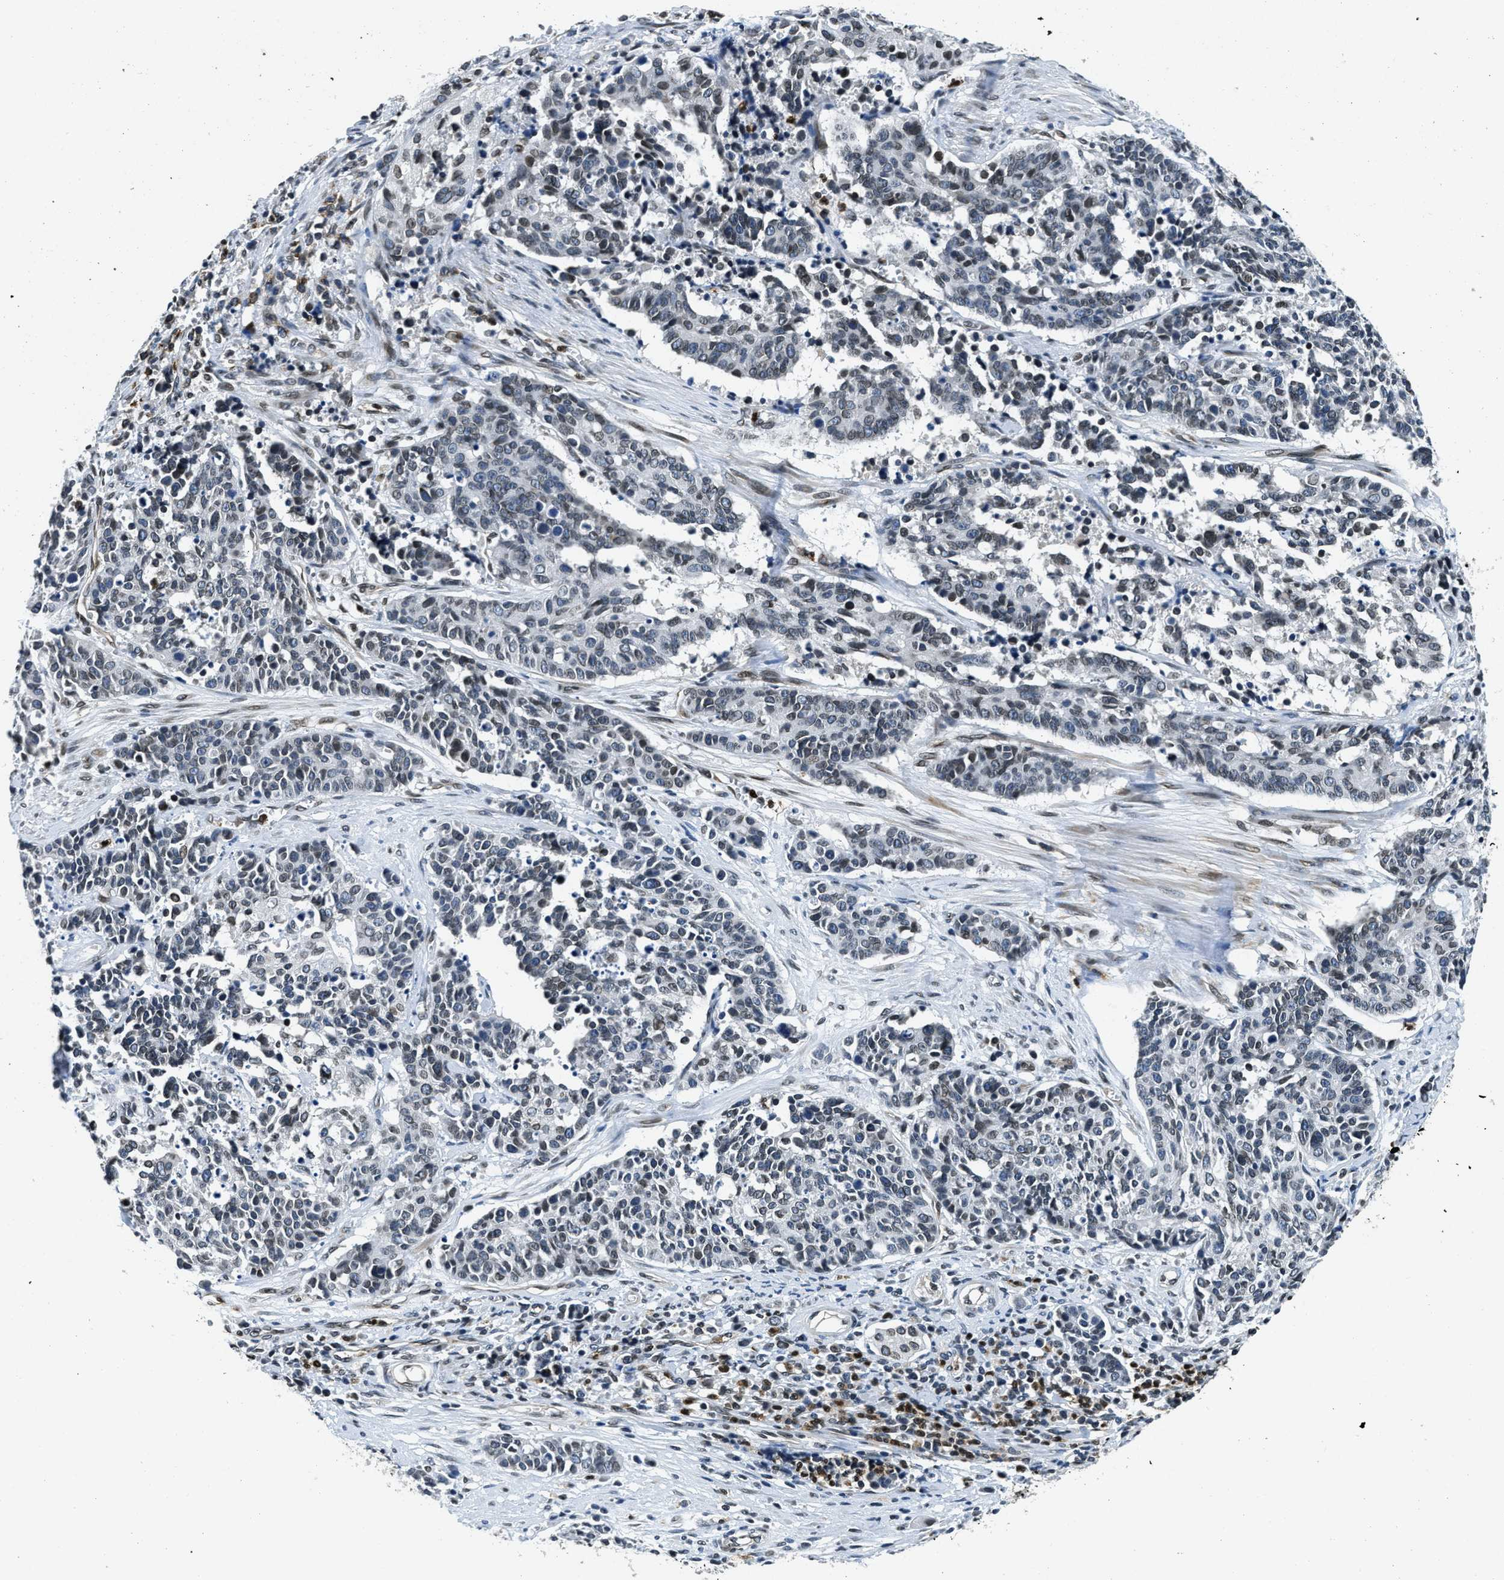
{"staining": {"intensity": "weak", "quantity": "25%-75%", "location": "nuclear"}, "tissue": "cervical cancer", "cell_type": "Tumor cells", "image_type": "cancer", "snomed": [{"axis": "morphology", "description": "Squamous cell carcinoma, NOS"}, {"axis": "topography", "description": "Cervix"}], "caption": "IHC image of cervical squamous cell carcinoma stained for a protein (brown), which exhibits low levels of weak nuclear staining in approximately 25%-75% of tumor cells.", "gene": "ZC3HC1", "patient": {"sex": "female", "age": 35}}